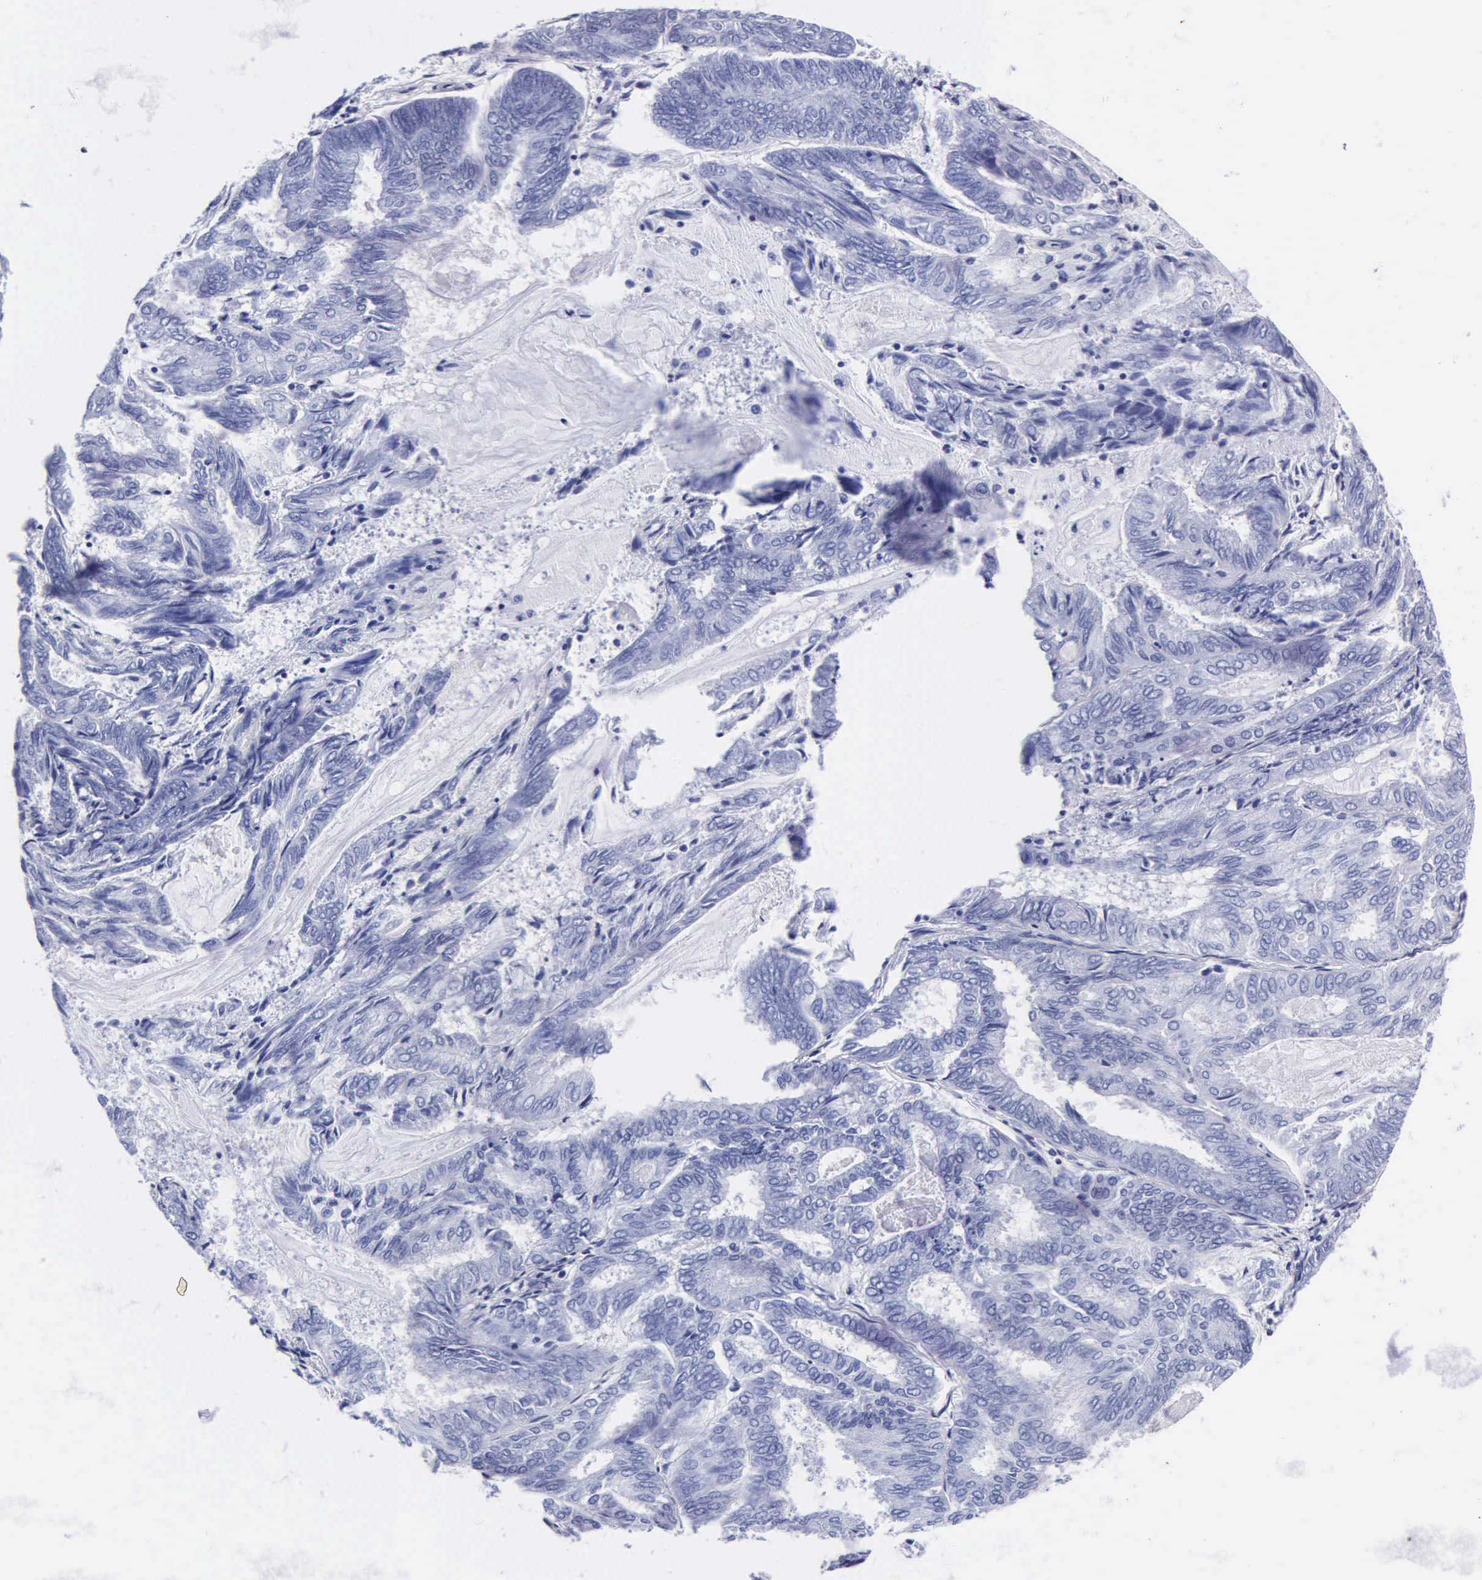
{"staining": {"intensity": "negative", "quantity": "none", "location": "none"}, "tissue": "endometrial cancer", "cell_type": "Tumor cells", "image_type": "cancer", "snomed": [{"axis": "morphology", "description": "Adenocarcinoma, NOS"}, {"axis": "topography", "description": "Endometrium"}], "caption": "DAB immunohistochemical staining of endometrial cancer (adenocarcinoma) demonstrates no significant expression in tumor cells. (Immunohistochemistry, brightfield microscopy, high magnification).", "gene": "MB", "patient": {"sex": "female", "age": 59}}